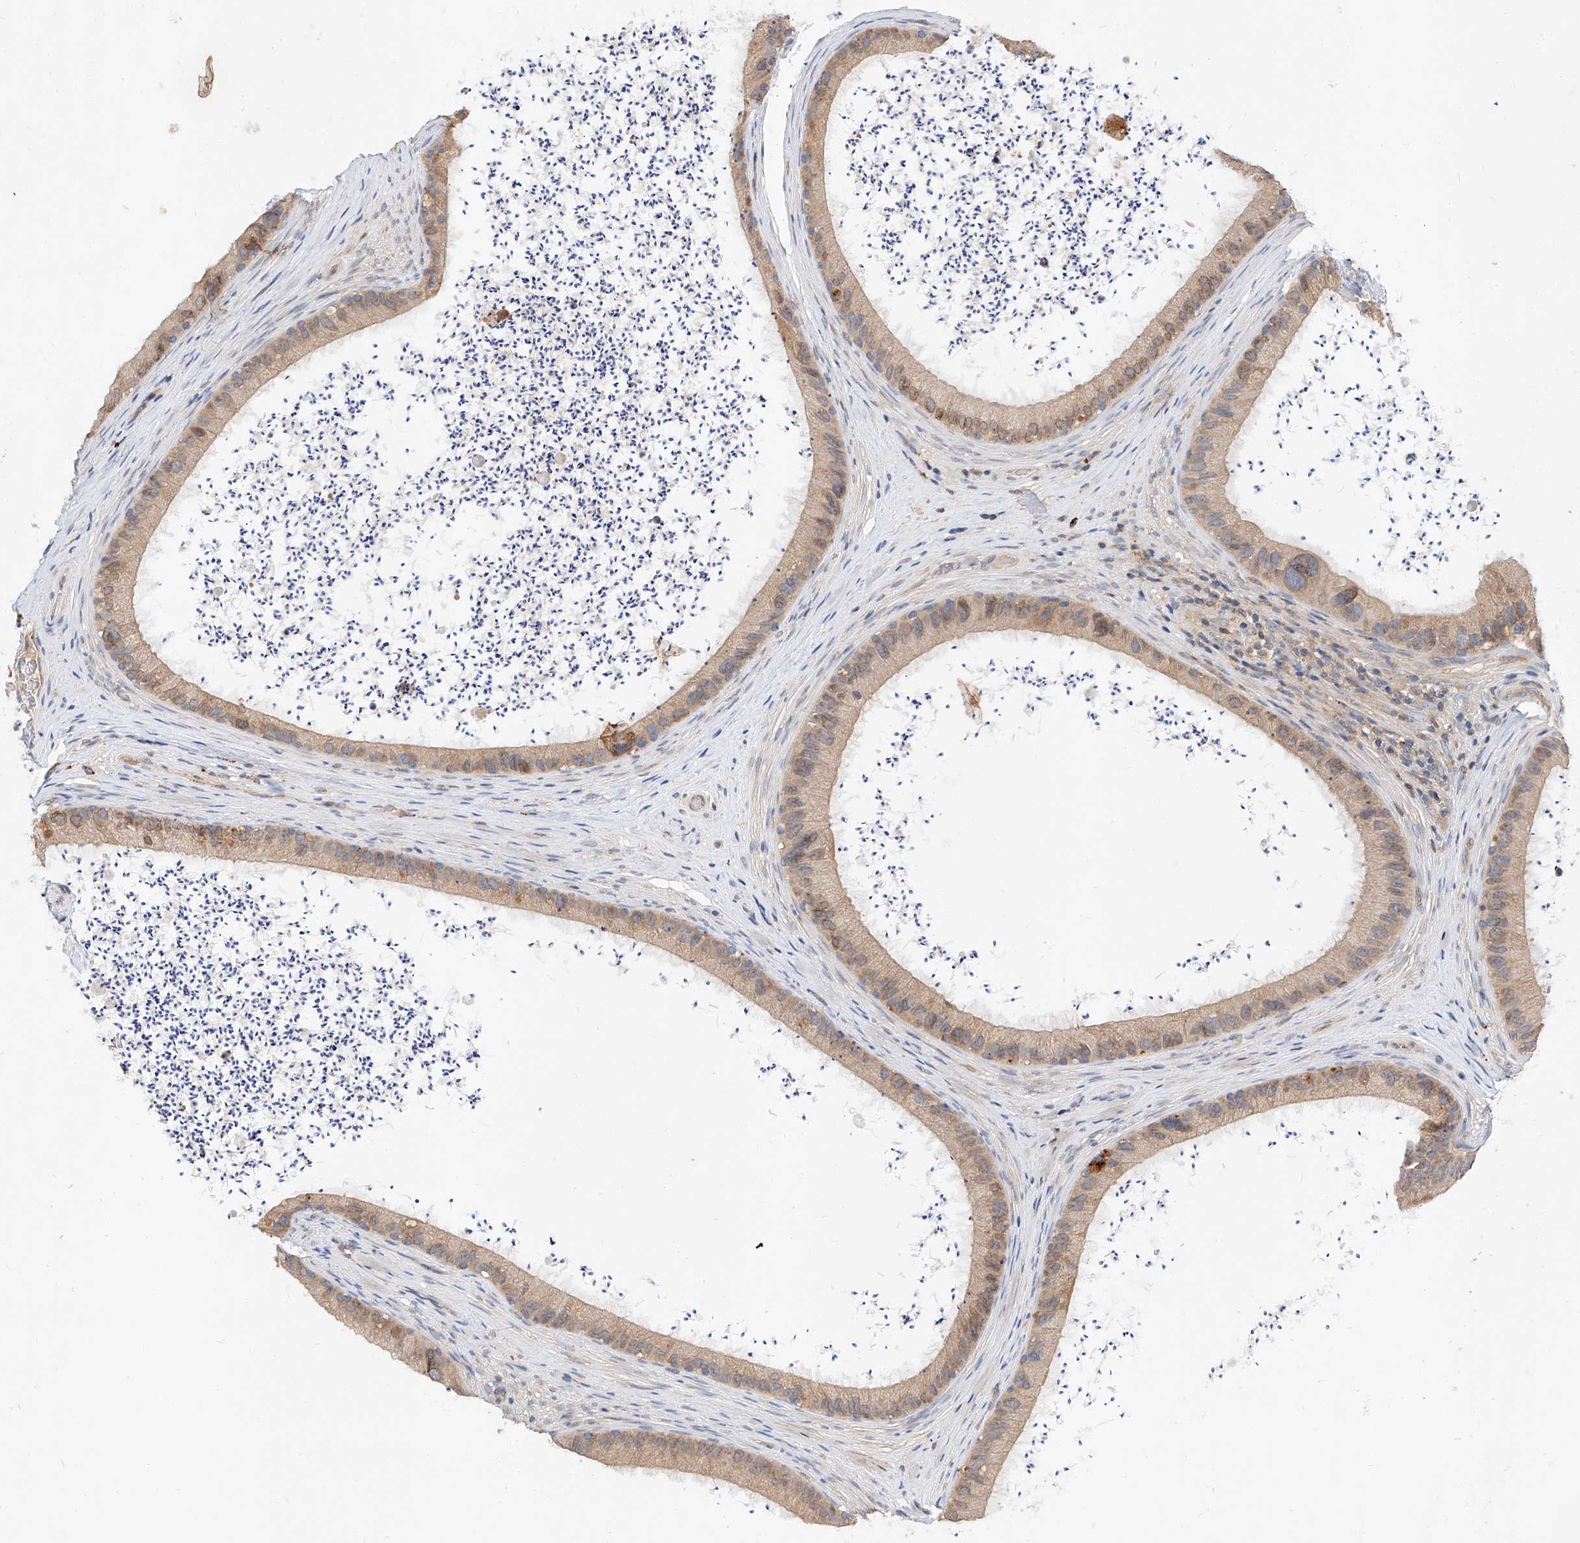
{"staining": {"intensity": "moderate", "quantity": ">75%", "location": "cytoplasmic/membranous,nuclear"}, "tissue": "epididymis", "cell_type": "Glandular cells", "image_type": "normal", "snomed": [{"axis": "morphology", "description": "Normal tissue, NOS"}, {"axis": "topography", "description": "Epididymis, spermatic cord, NOS"}], "caption": "Glandular cells show moderate cytoplasmic/membranous,nuclear staining in about >75% of cells in benign epididymis. (DAB IHC, brown staining for protein, blue staining for nuclei).", "gene": "DIRAS3", "patient": {"sex": "male", "age": 50}}